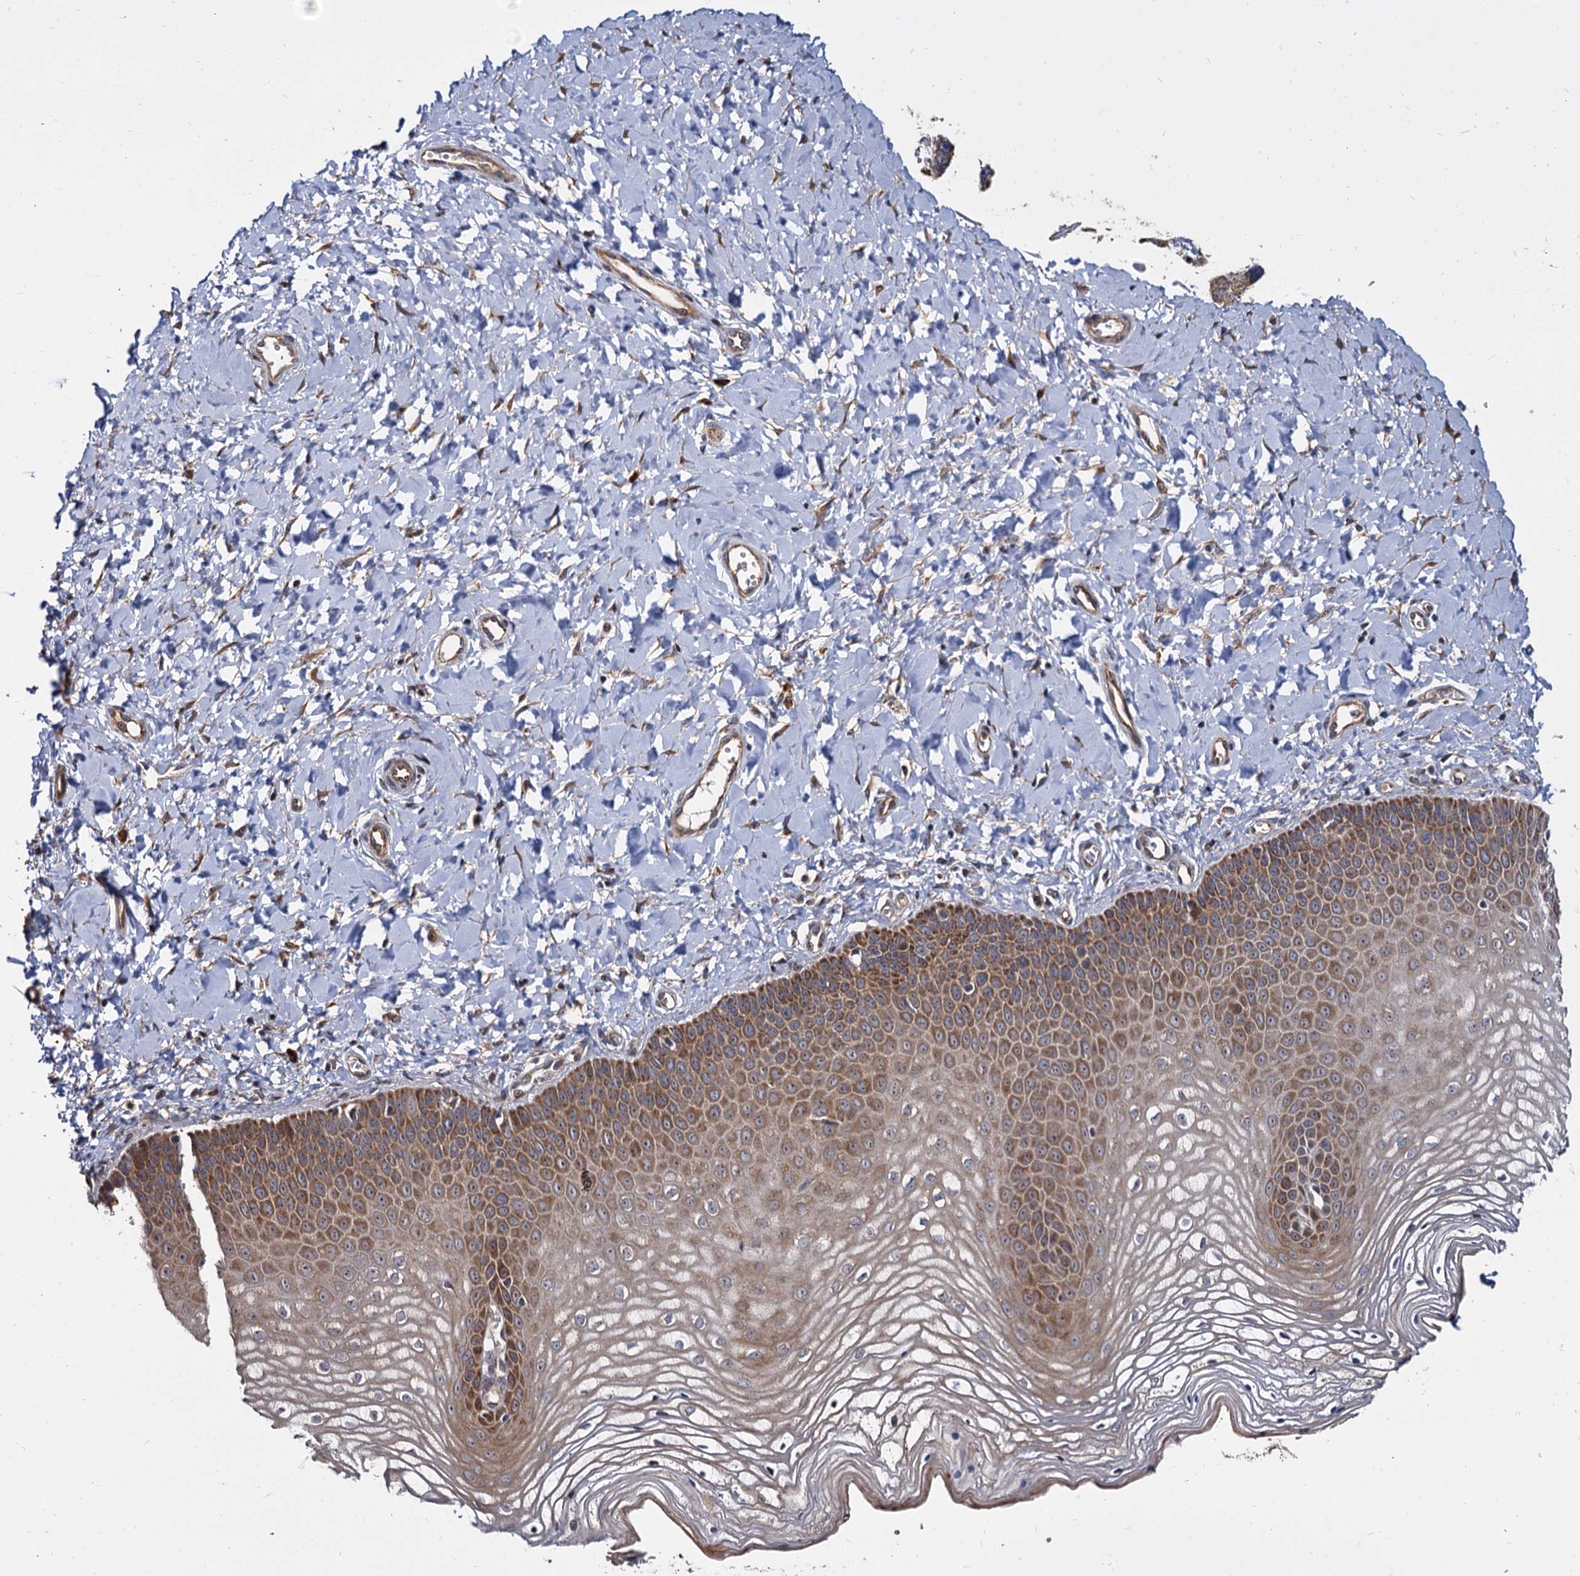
{"staining": {"intensity": "moderate", "quantity": ">75%", "location": "cytoplasmic/membranous"}, "tissue": "vagina", "cell_type": "Squamous epithelial cells", "image_type": "normal", "snomed": [{"axis": "morphology", "description": "Normal tissue, NOS"}, {"axis": "topography", "description": "Vagina"}, {"axis": "topography", "description": "Cervix"}], "caption": "Immunohistochemistry (IHC) staining of unremarkable vagina, which reveals medium levels of moderate cytoplasmic/membranous expression in about >75% of squamous epithelial cells indicating moderate cytoplasmic/membranous protein positivity. The staining was performed using DAB (brown) for protein detection and nuclei were counterstained in hematoxylin (blue).", "gene": "WWC3", "patient": {"sex": "female", "age": 40}}